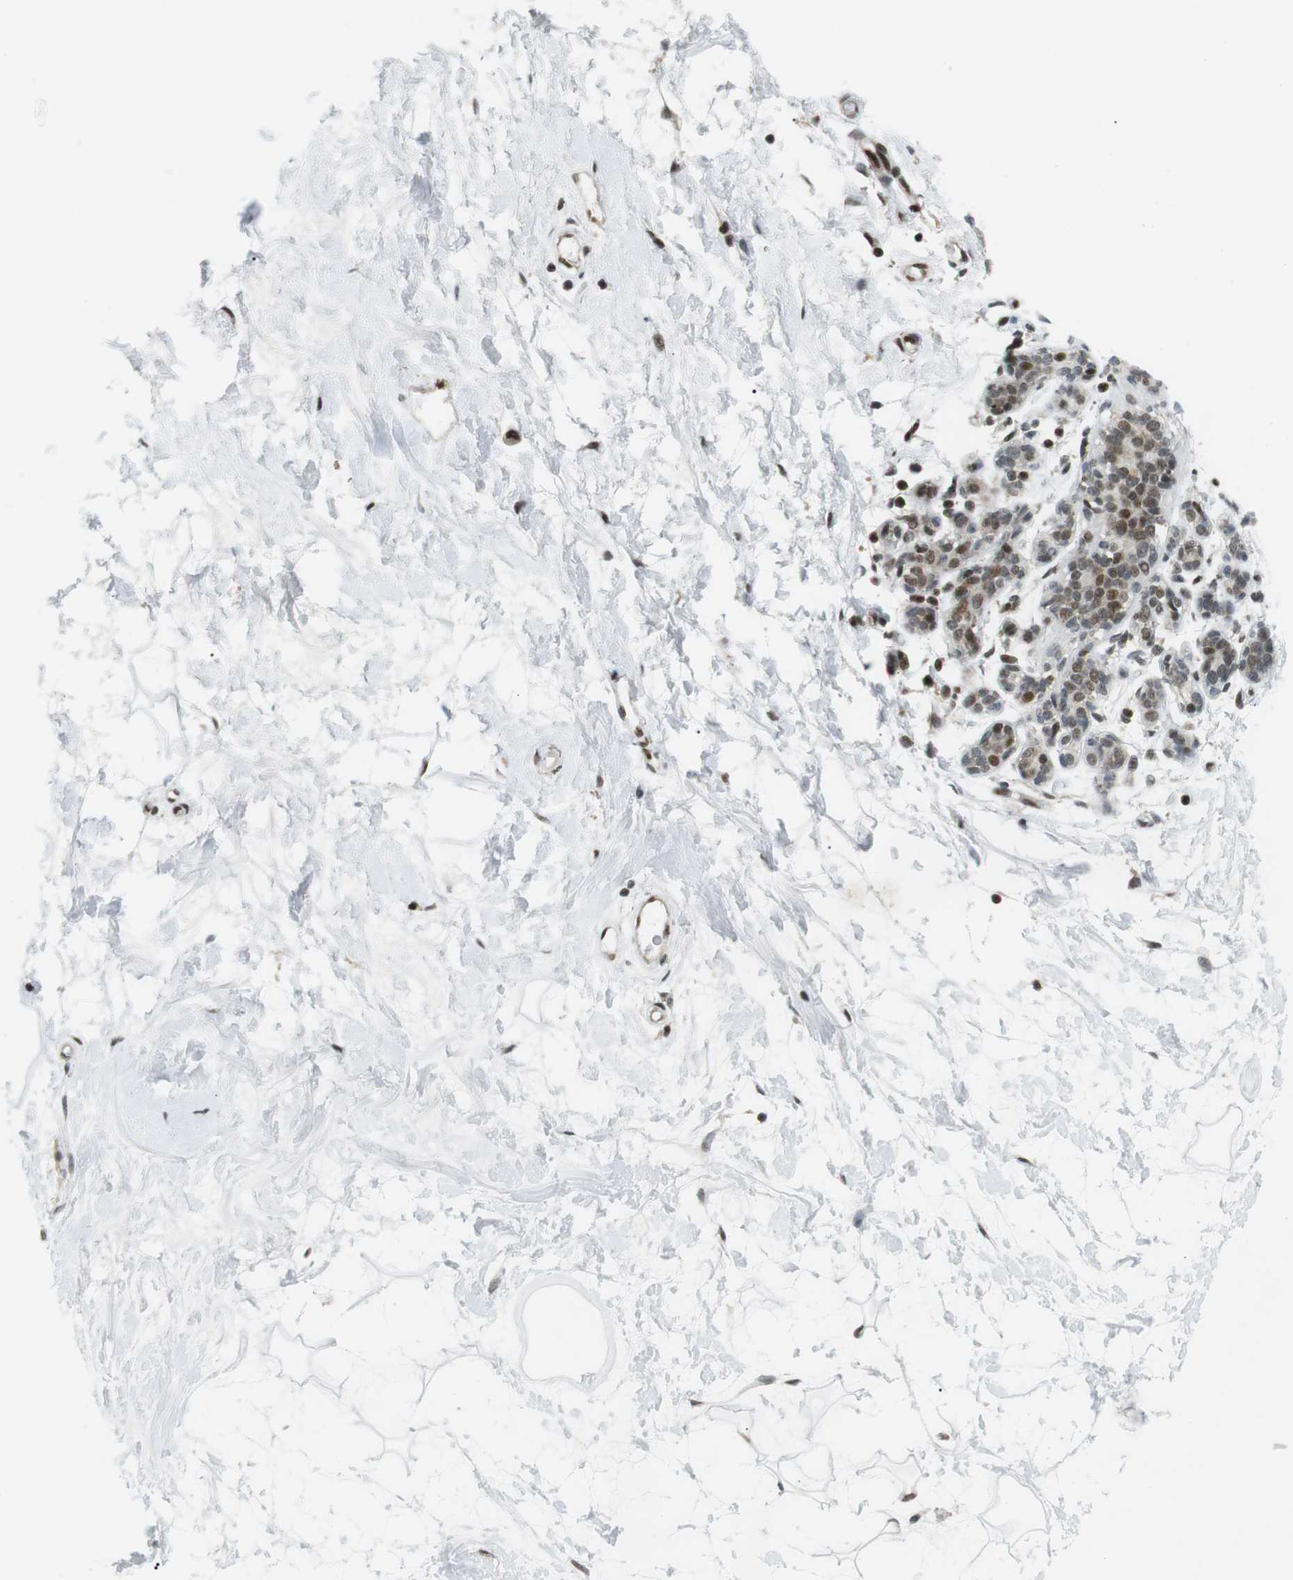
{"staining": {"intensity": "moderate", "quantity": "<25%", "location": "nuclear"}, "tissue": "breast", "cell_type": "Adipocytes", "image_type": "normal", "snomed": [{"axis": "morphology", "description": "Normal tissue, NOS"}, {"axis": "morphology", "description": "Lobular carcinoma"}, {"axis": "topography", "description": "Breast"}], "caption": "An IHC histopathology image of benign tissue is shown. Protein staining in brown highlights moderate nuclear positivity in breast within adipocytes. (IHC, brightfield microscopy, high magnification).", "gene": "CDC27", "patient": {"sex": "female", "age": 59}}